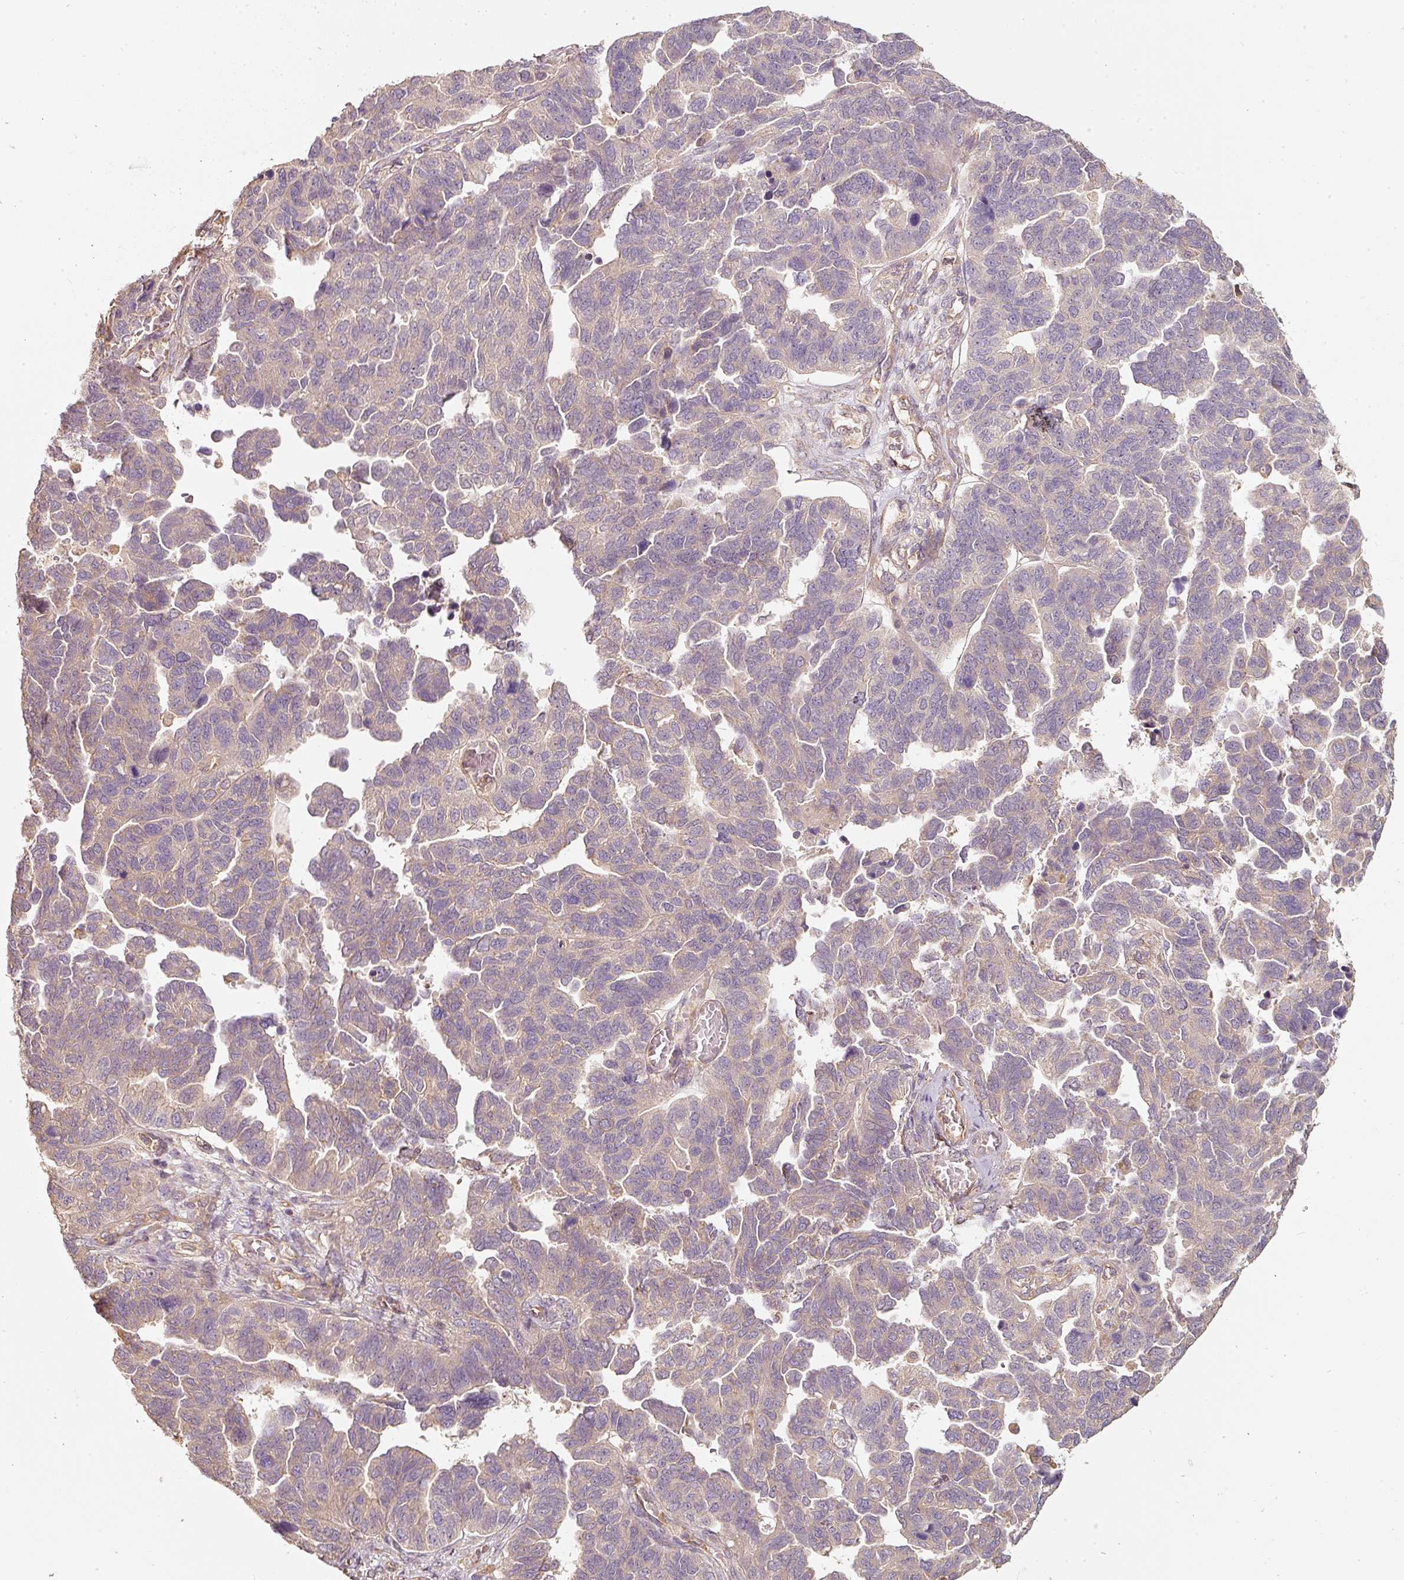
{"staining": {"intensity": "weak", "quantity": ">75%", "location": "cytoplasmic/membranous"}, "tissue": "ovarian cancer", "cell_type": "Tumor cells", "image_type": "cancer", "snomed": [{"axis": "morphology", "description": "Cystadenocarcinoma, serous, NOS"}, {"axis": "topography", "description": "Ovary"}], "caption": "Ovarian cancer (serous cystadenocarcinoma) stained with a brown dye displays weak cytoplasmic/membranous positive positivity in approximately >75% of tumor cells.", "gene": "CEP95", "patient": {"sex": "female", "age": 64}}